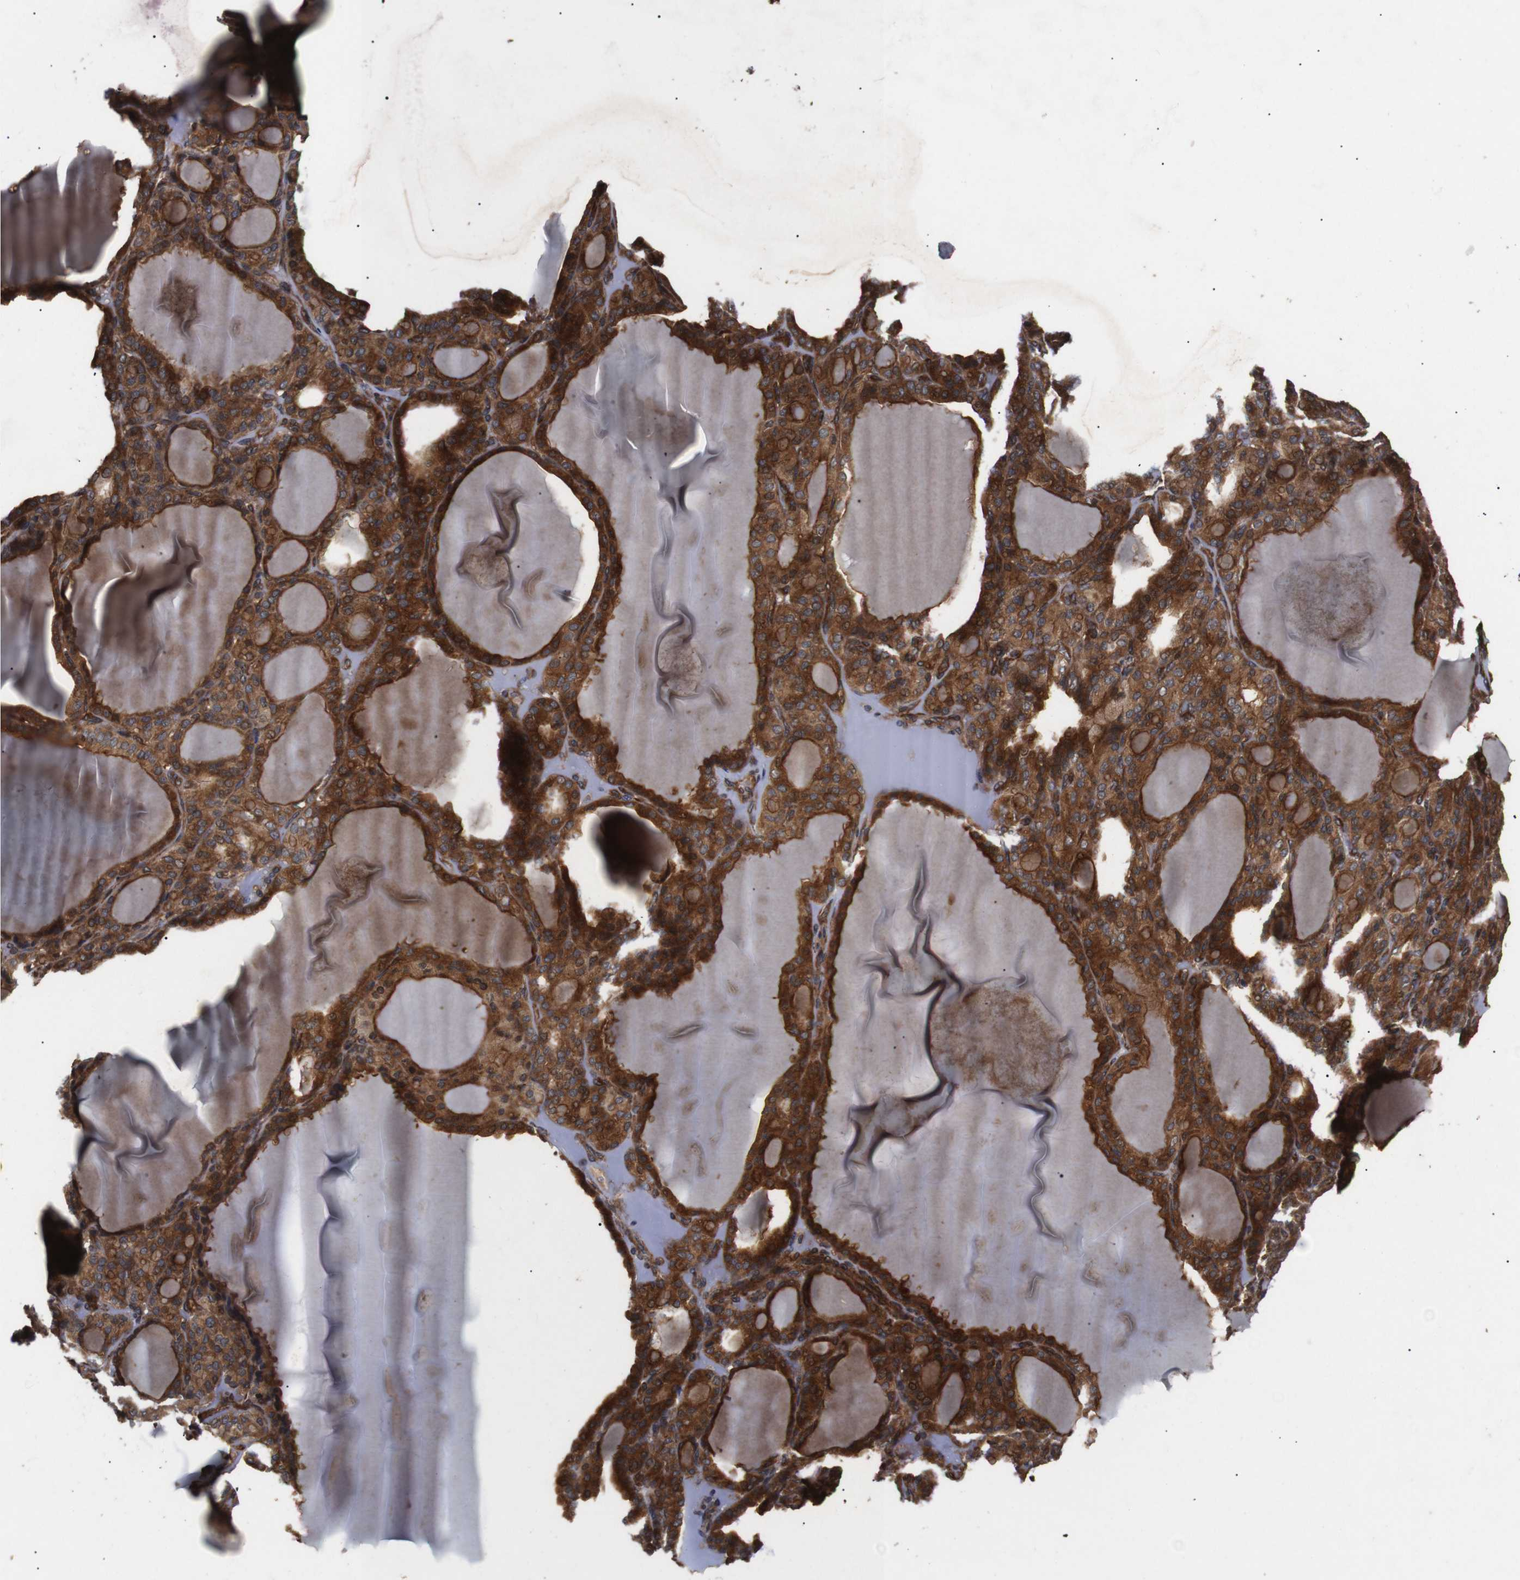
{"staining": {"intensity": "strong", "quantity": ">75%", "location": "cytoplasmic/membranous"}, "tissue": "thyroid gland", "cell_type": "Glandular cells", "image_type": "normal", "snomed": [{"axis": "morphology", "description": "Normal tissue, NOS"}, {"axis": "topography", "description": "Thyroid gland"}], "caption": "Immunohistochemistry histopathology image of normal human thyroid gland stained for a protein (brown), which demonstrates high levels of strong cytoplasmic/membranous positivity in about >75% of glandular cells.", "gene": "PAWR", "patient": {"sex": "female", "age": 28}}